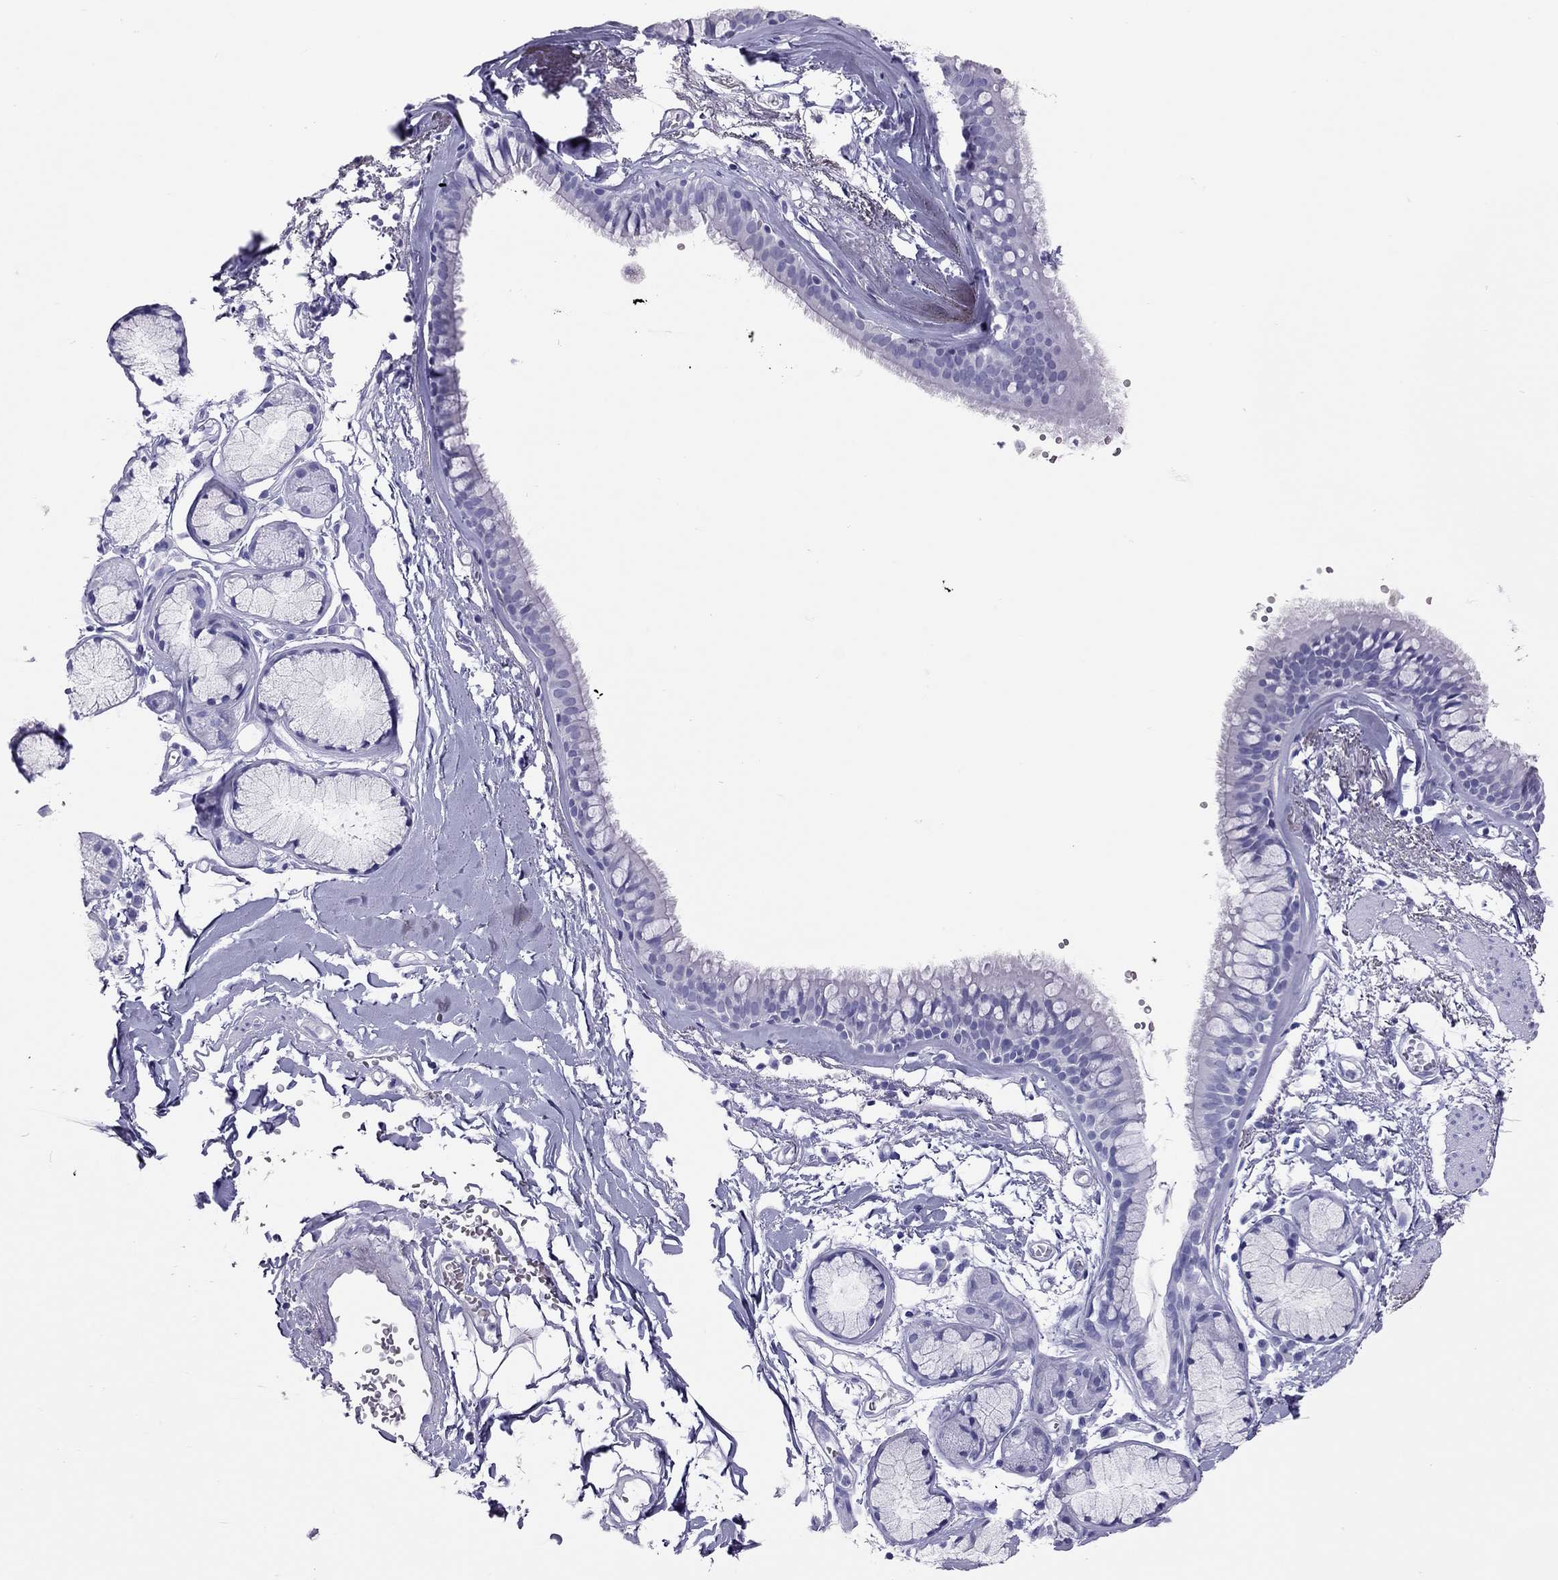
{"staining": {"intensity": "negative", "quantity": "none", "location": "none"}, "tissue": "bronchus", "cell_type": "Respiratory epithelial cells", "image_type": "normal", "snomed": [{"axis": "morphology", "description": "Normal tissue, NOS"}, {"axis": "morphology", "description": "Squamous cell carcinoma, NOS"}, {"axis": "topography", "description": "Cartilage tissue"}, {"axis": "topography", "description": "Bronchus"}], "caption": "A high-resolution photomicrograph shows immunohistochemistry (IHC) staining of normal bronchus, which shows no significant positivity in respiratory epithelial cells.", "gene": "PSMB11", "patient": {"sex": "male", "age": 72}}